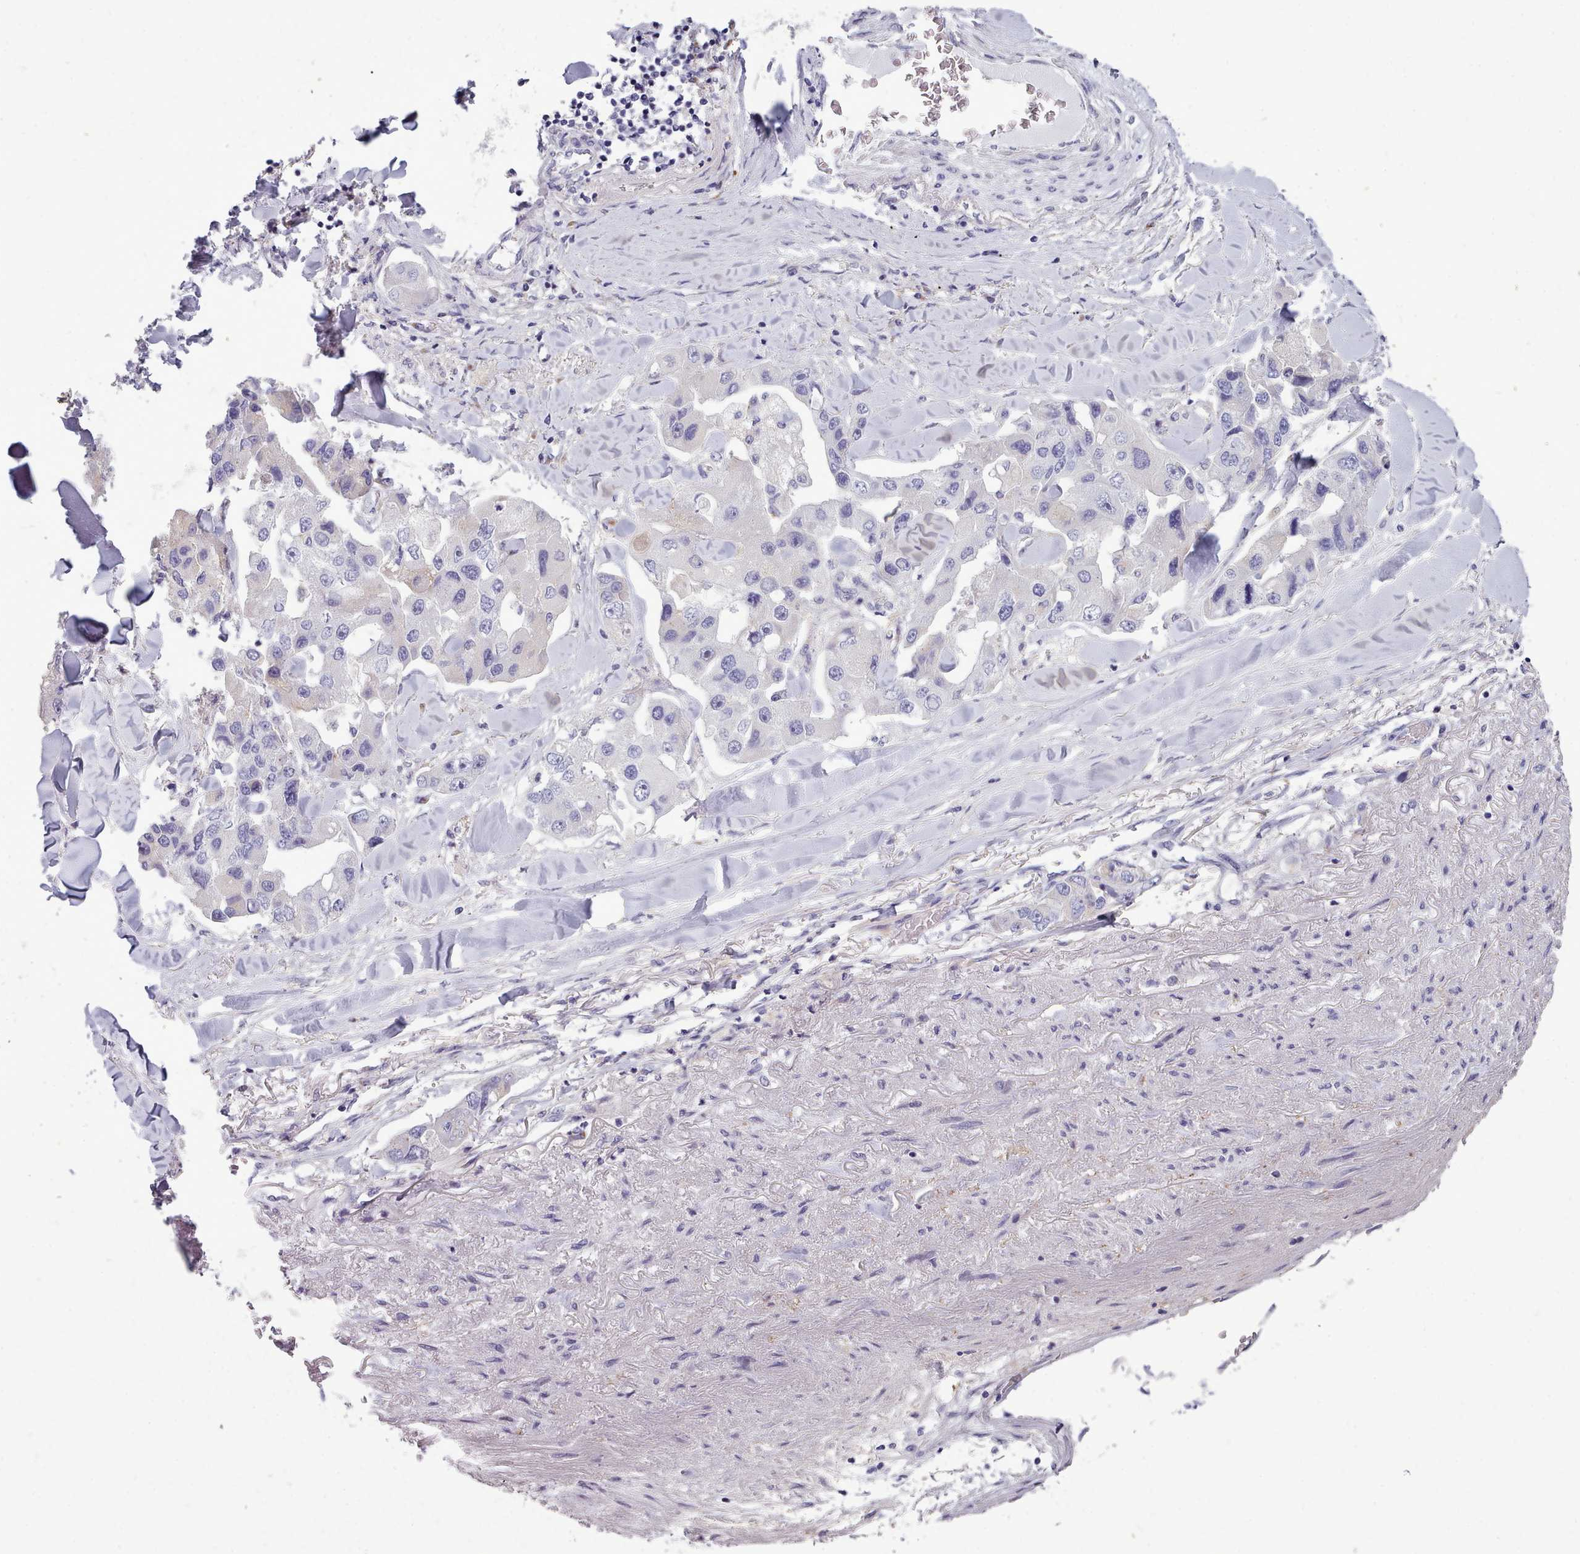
{"staining": {"intensity": "negative", "quantity": "none", "location": "none"}, "tissue": "lung cancer", "cell_type": "Tumor cells", "image_type": "cancer", "snomed": [{"axis": "morphology", "description": "Adenocarcinoma, NOS"}, {"axis": "topography", "description": "Lung"}], "caption": "This micrograph is of lung adenocarcinoma stained with IHC to label a protein in brown with the nuclei are counter-stained blue. There is no staining in tumor cells. The staining was performed using DAB (3,3'-diaminobenzidine) to visualize the protein expression in brown, while the nuclei were stained in blue with hematoxylin (Magnification: 20x).", "gene": "MYRFL", "patient": {"sex": "female", "age": 54}}